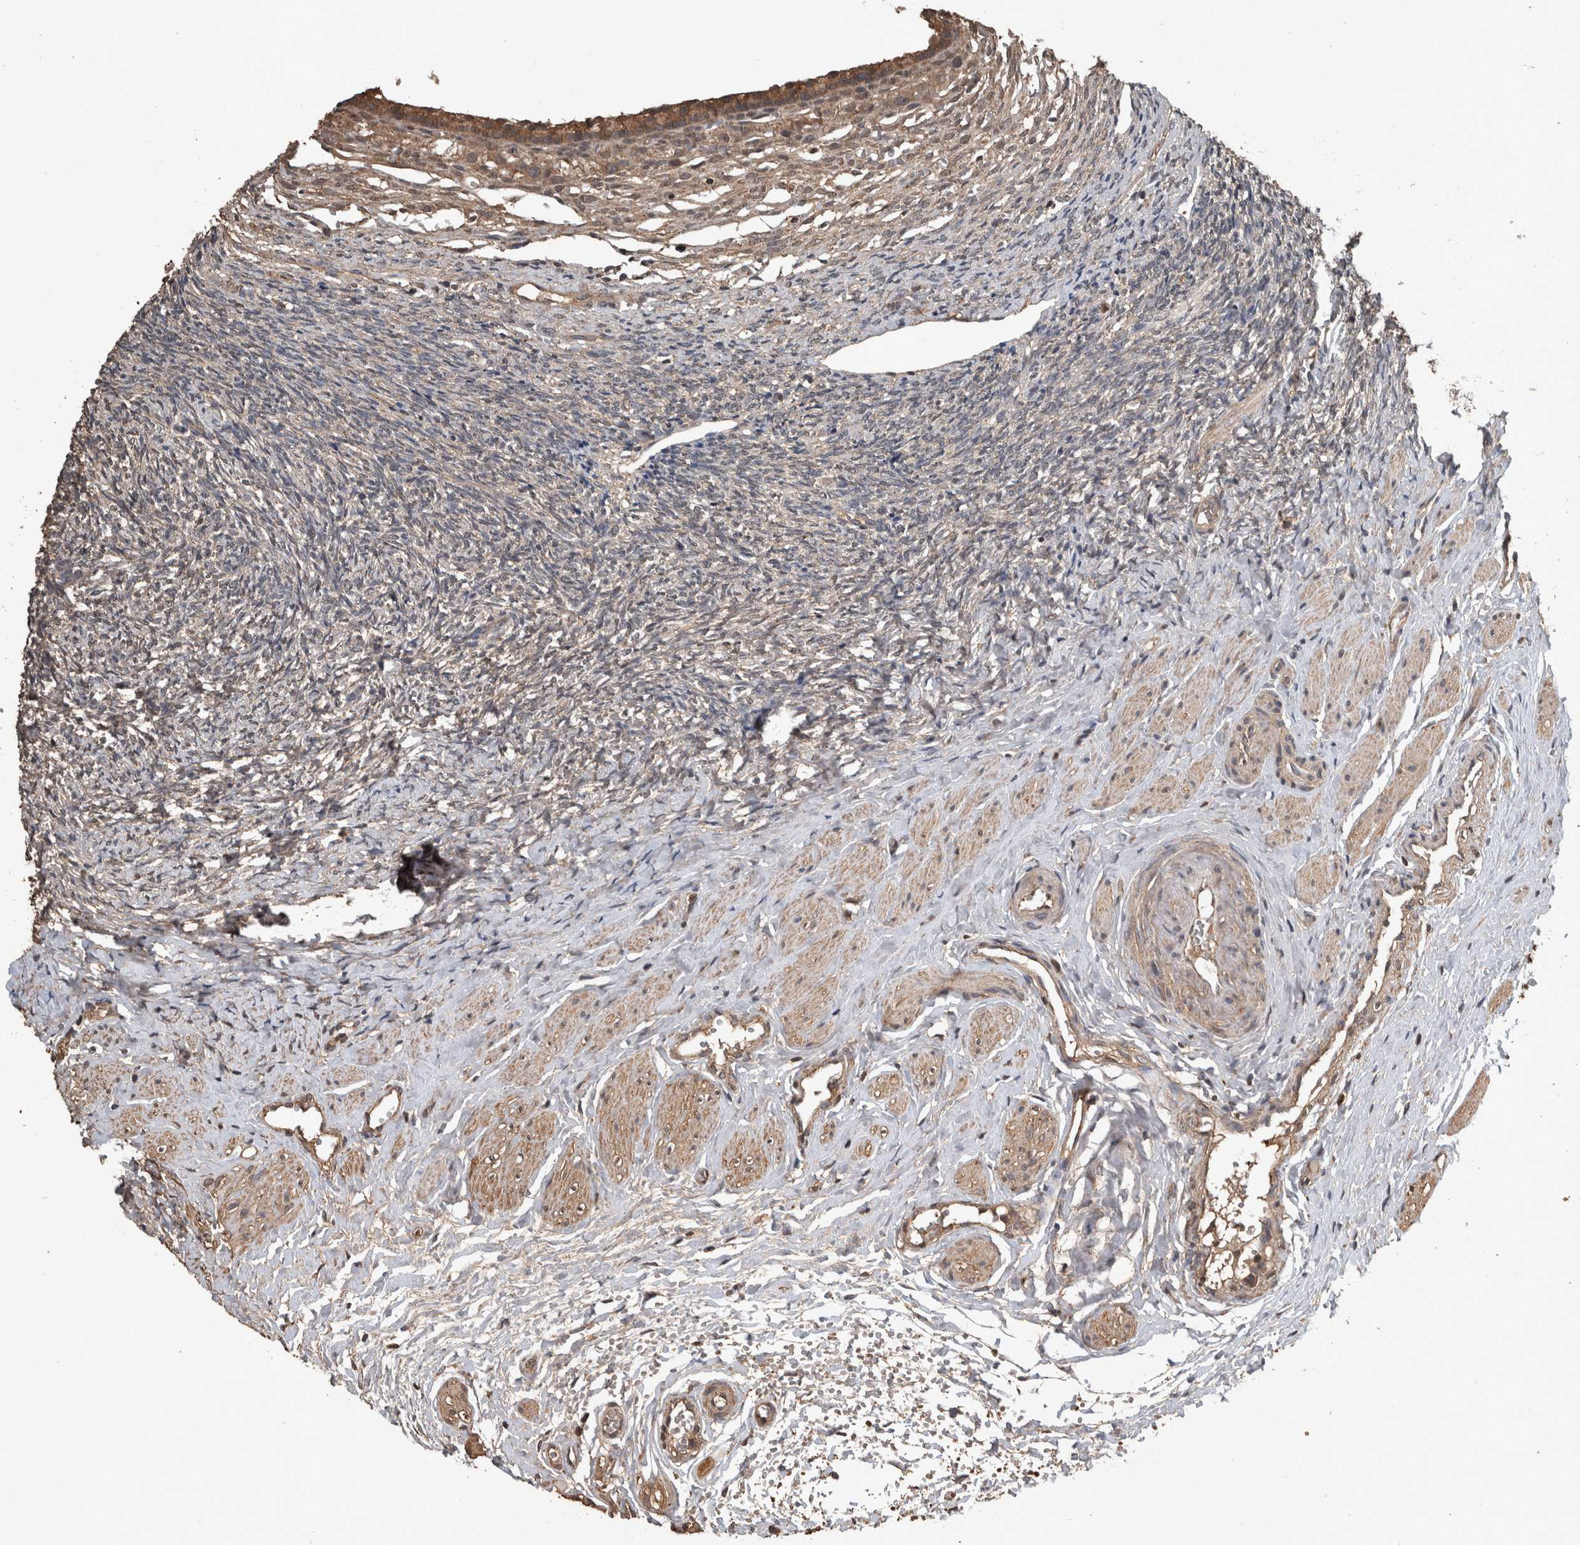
{"staining": {"intensity": "moderate", "quantity": ">75%", "location": "cytoplasmic/membranous"}, "tissue": "ovary", "cell_type": "Follicle cells", "image_type": "normal", "snomed": [{"axis": "morphology", "description": "Normal tissue, NOS"}, {"axis": "topography", "description": "Ovary"}], "caption": "The histopathology image demonstrates staining of unremarkable ovary, revealing moderate cytoplasmic/membranous protein expression (brown color) within follicle cells. (DAB (3,3'-diaminobenzidine) IHC, brown staining for protein, blue staining for nuclei).", "gene": "FGFRL1", "patient": {"sex": "female", "age": 41}}